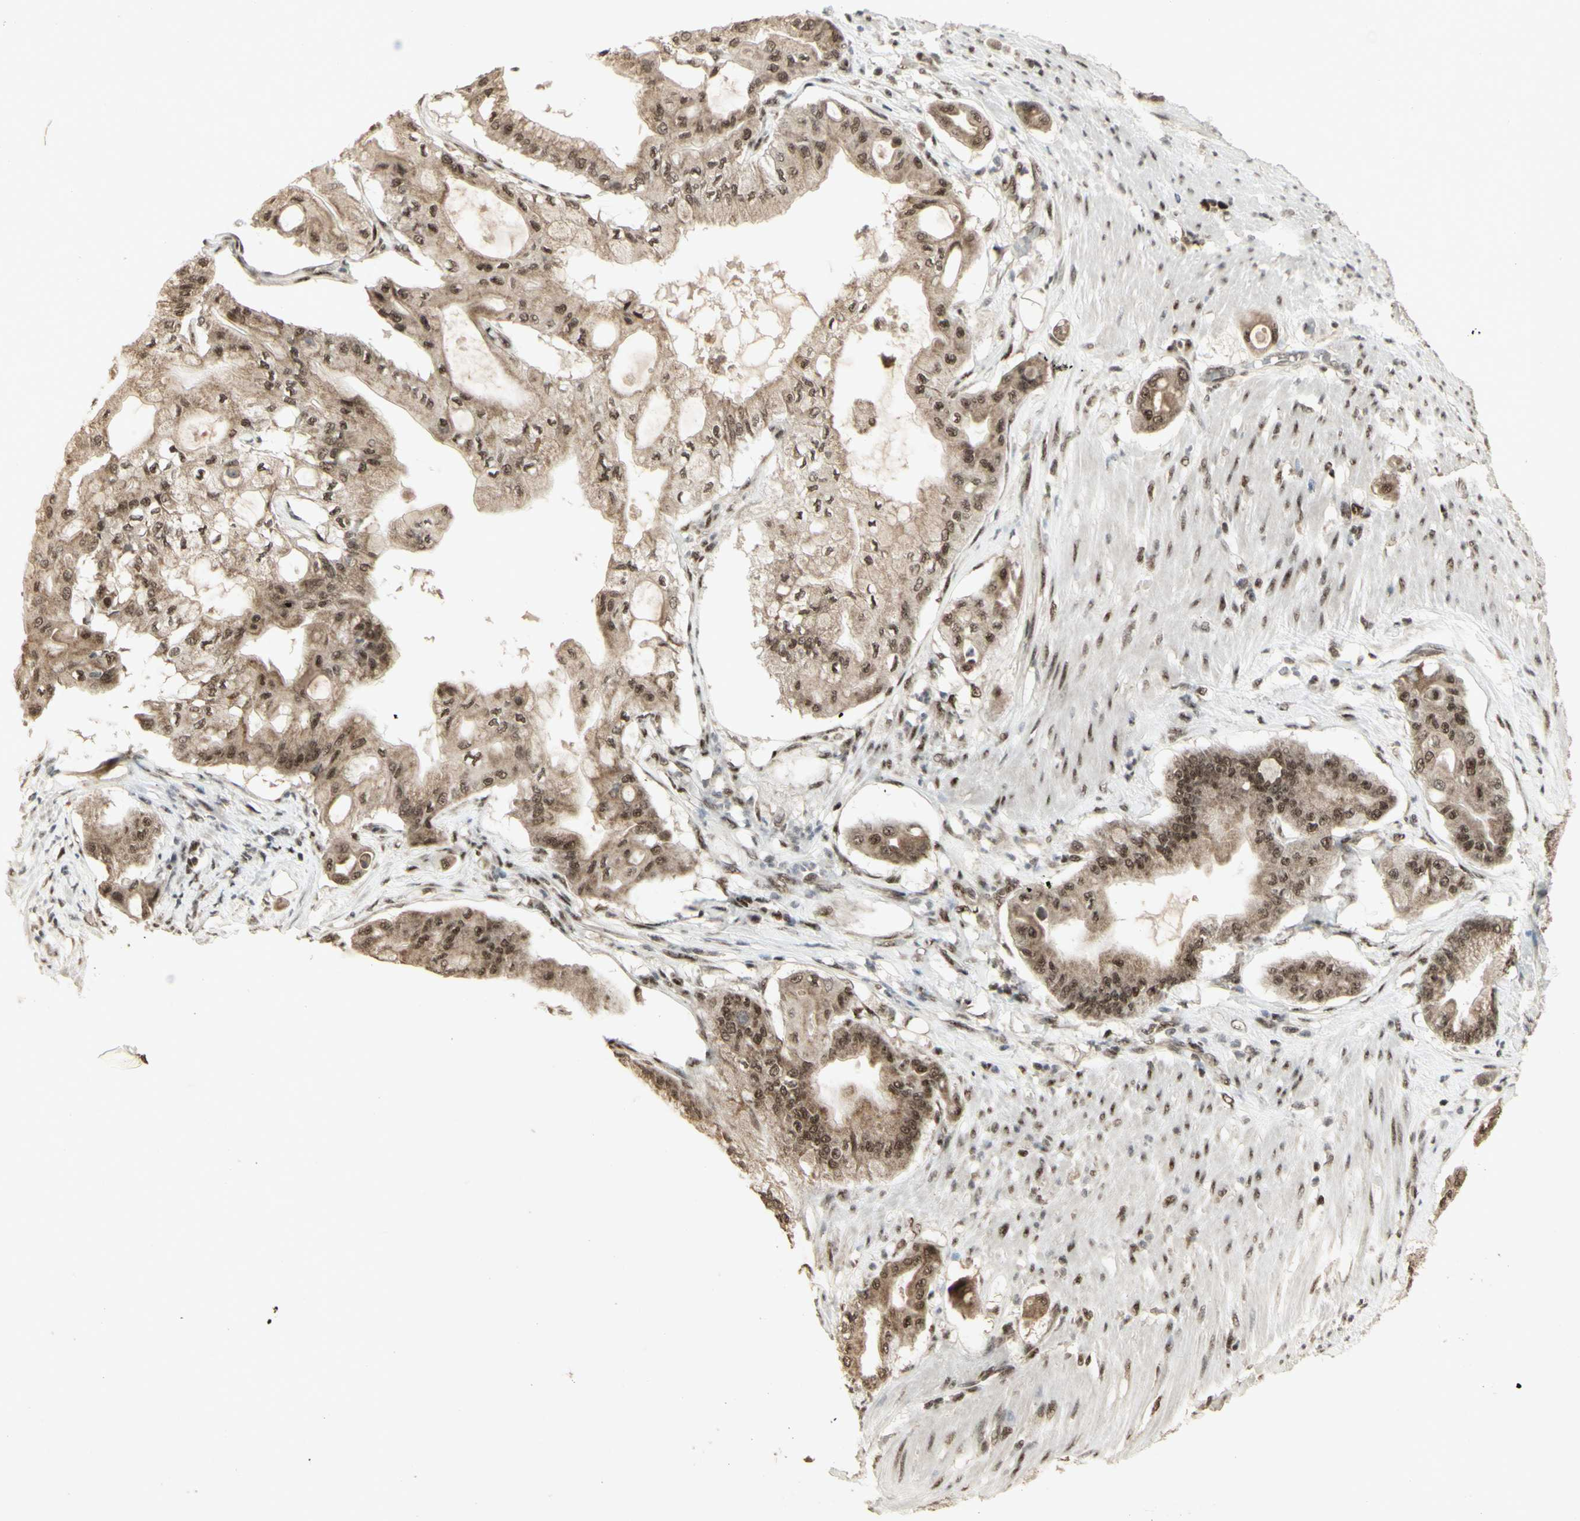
{"staining": {"intensity": "moderate", "quantity": ">75%", "location": "cytoplasmic/membranous,nuclear"}, "tissue": "pancreatic cancer", "cell_type": "Tumor cells", "image_type": "cancer", "snomed": [{"axis": "morphology", "description": "Adenocarcinoma, NOS"}, {"axis": "morphology", "description": "Adenocarcinoma, metastatic, NOS"}, {"axis": "topography", "description": "Lymph node"}, {"axis": "topography", "description": "Pancreas"}, {"axis": "topography", "description": "Duodenum"}], "caption": "Immunohistochemical staining of pancreatic adenocarcinoma reveals medium levels of moderate cytoplasmic/membranous and nuclear expression in about >75% of tumor cells. (Brightfield microscopy of DAB IHC at high magnification).", "gene": "CCNT1", "patient": {"sex": "female", "age": 64}}